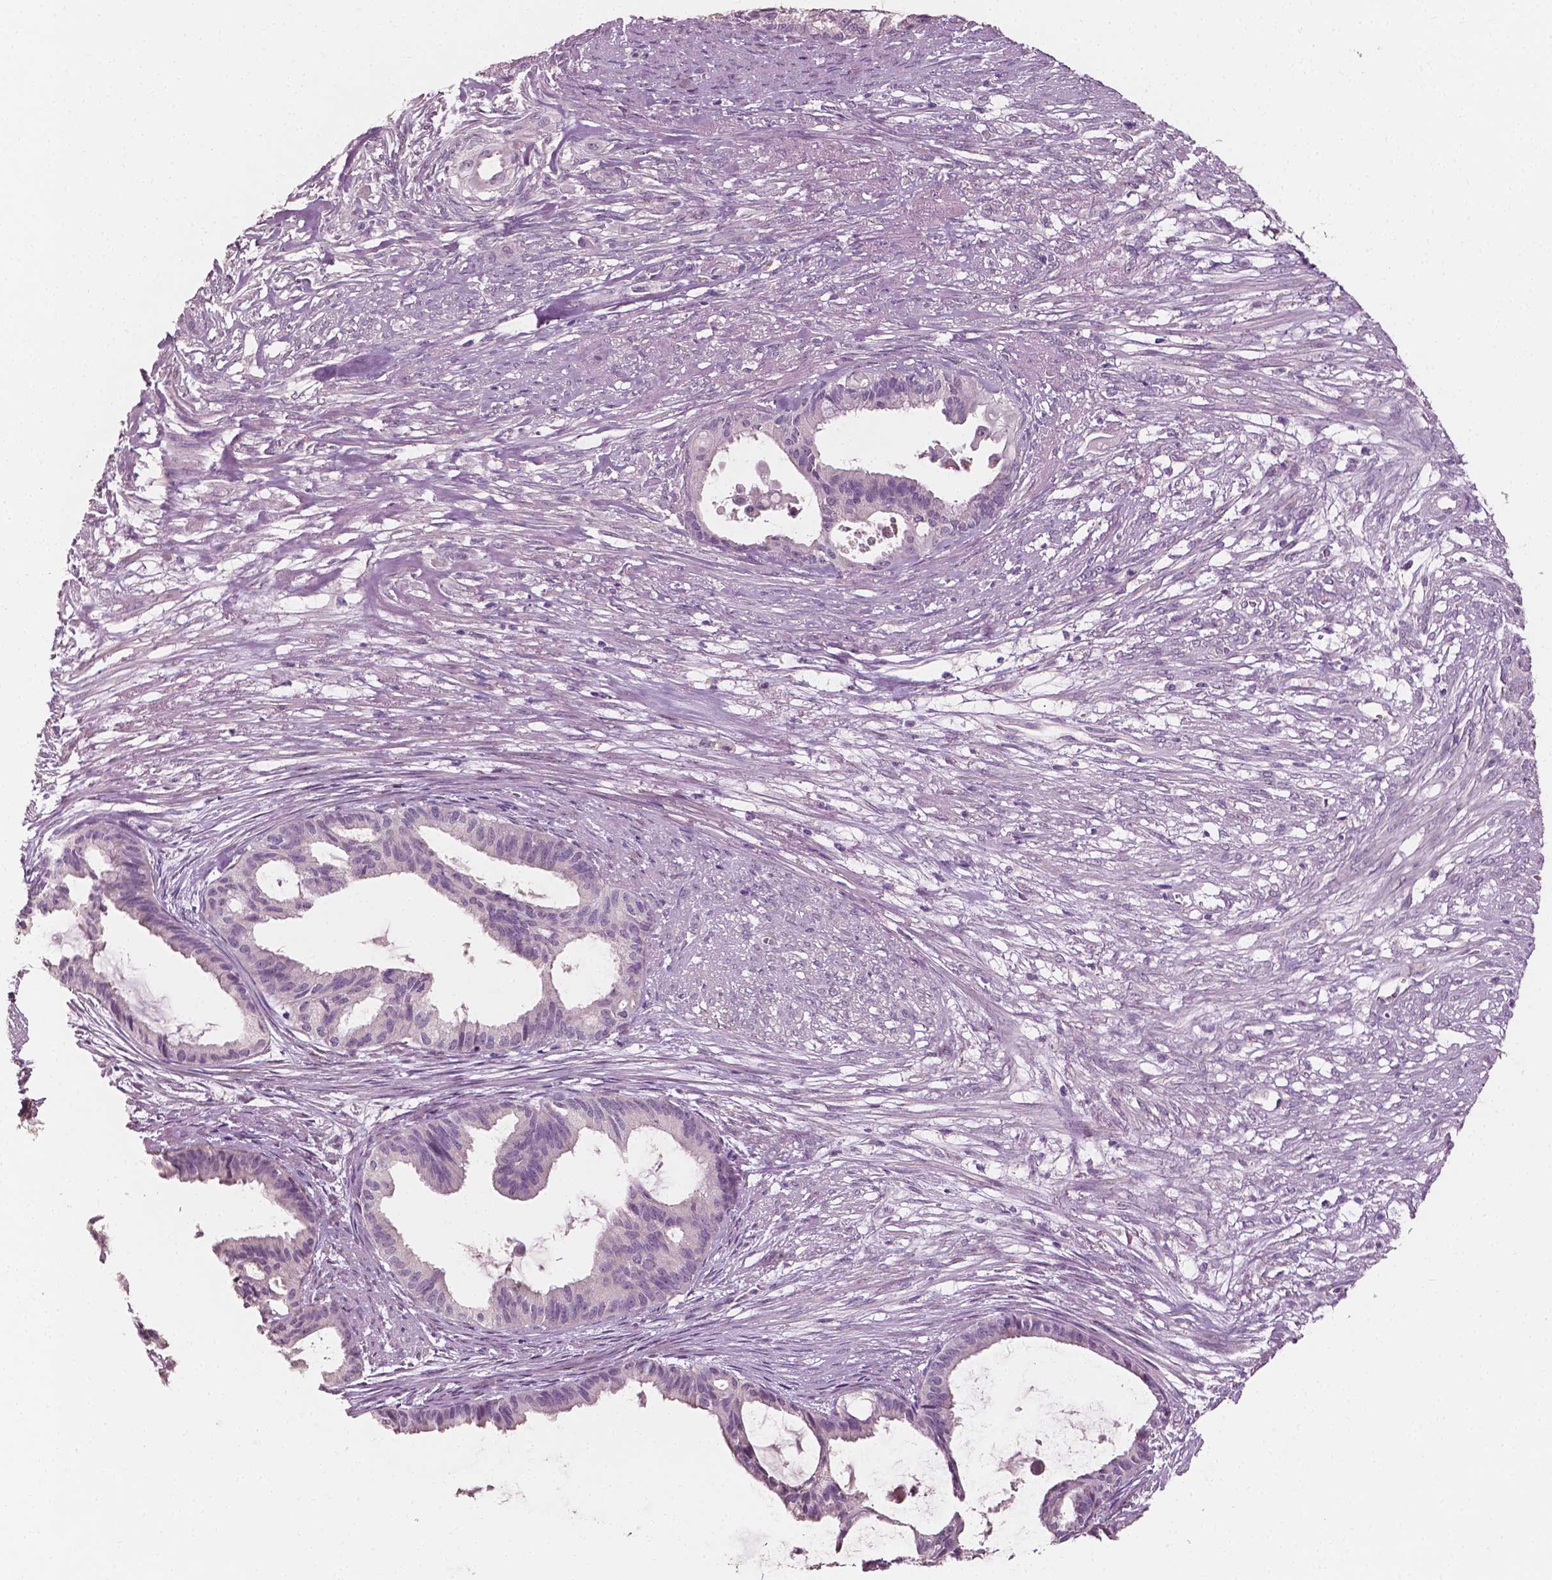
{"staining": {"intensity": "negative", "quantity": "none", "location": "none"}, "tissue": "endometrial cancer", "cell_type": "Tumor cells", "image_type": "cancer", "snomed": [{"axis": "morphology", "description": "Adenocarcinoma, NOS"}, {"axis": "topography", "description": "Endometrium"}], "caption": "Endometrial cancer was stained to show a protein in brown. There is no significant staining in tumor cells.", "gene": "PLA2R1", "patient": {"sex": "female", "age": 86}}